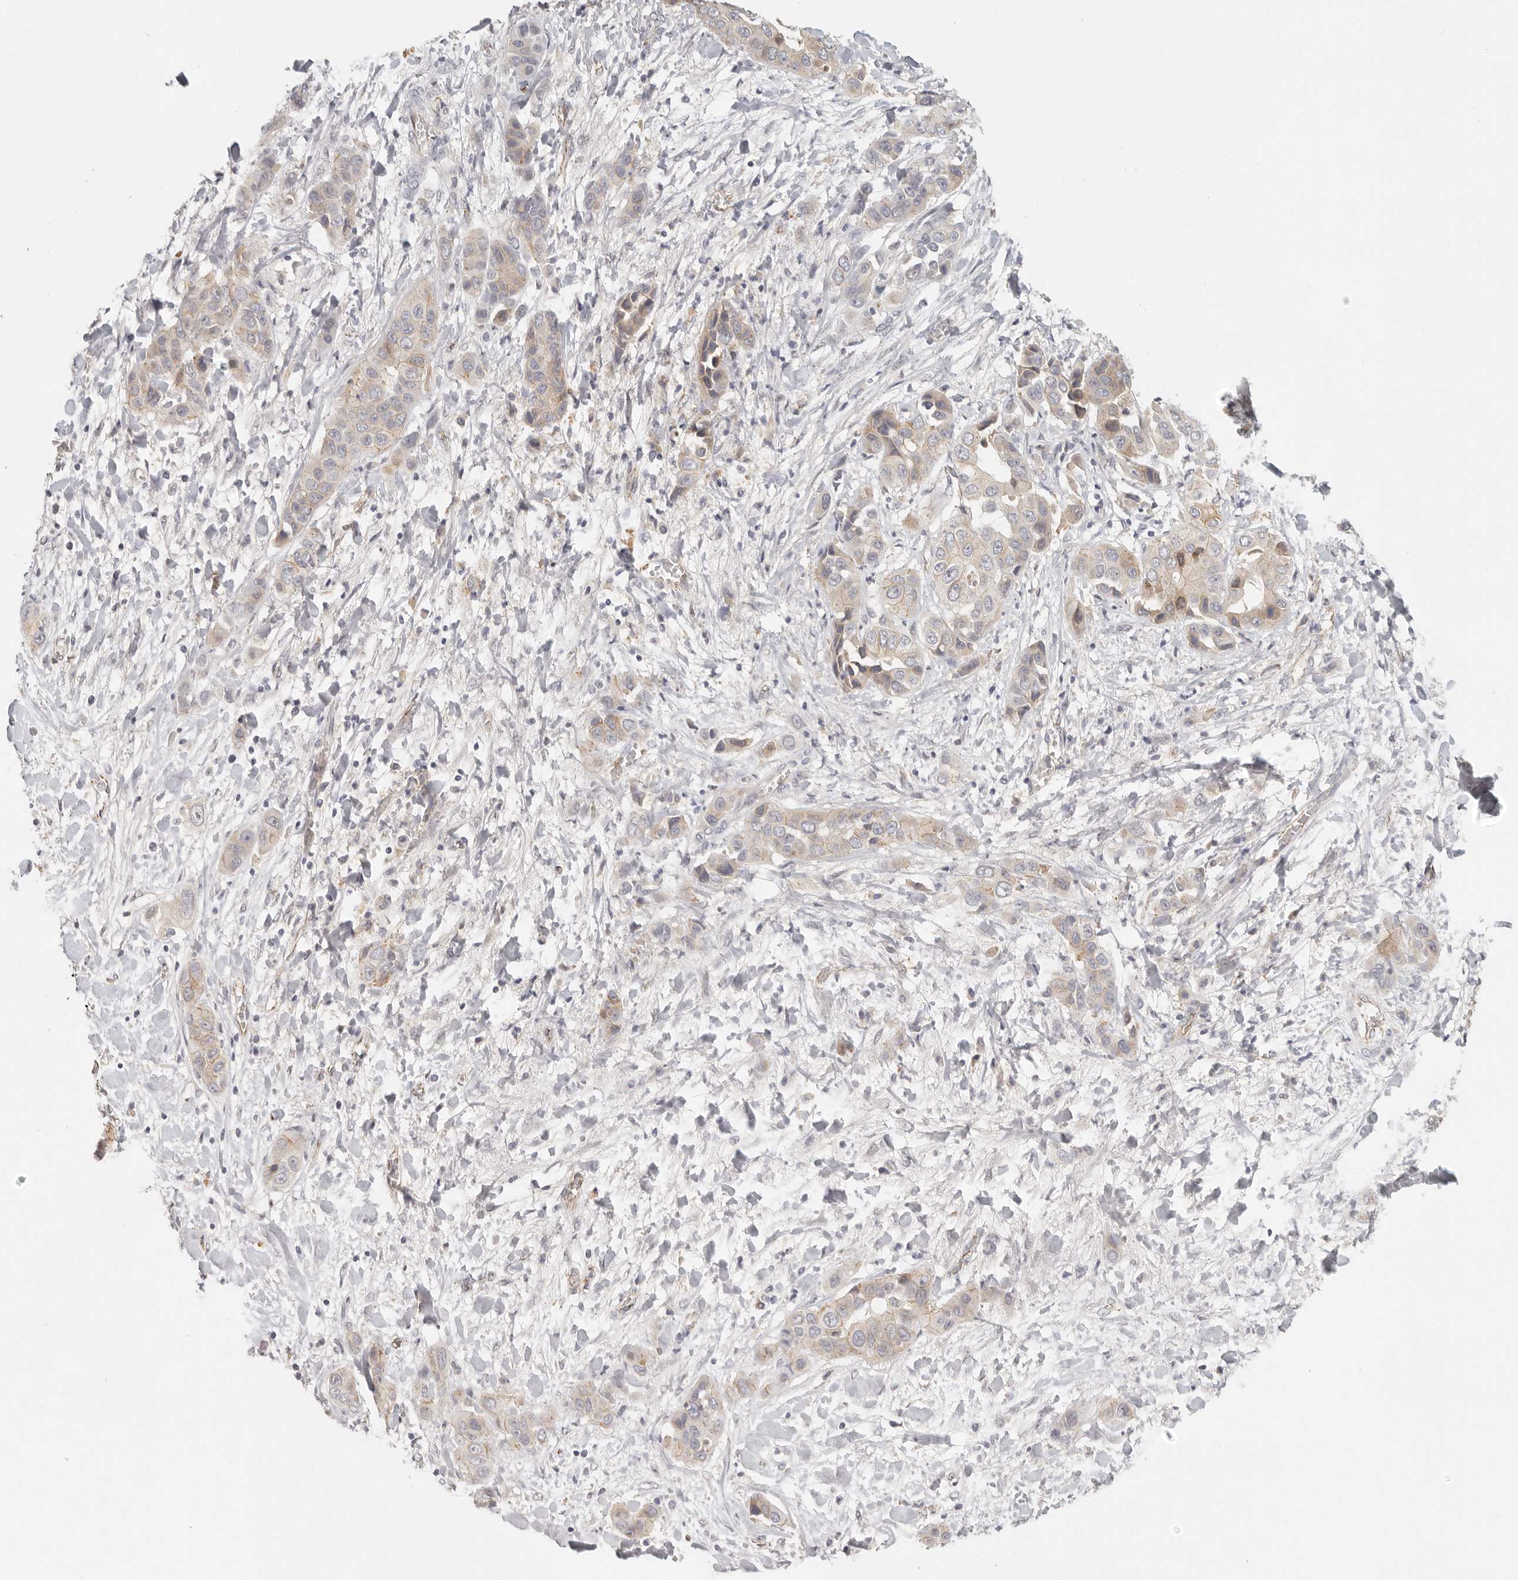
{"staining": {"intensity": "weak", "quantity": "25%-75%", "location": "cytoplasmic/membranous"}, "tissue": "liver cancer", "cell_type": "Tumor cells", "image_type": "cancer", "snomed": [{"axis": "morphology", "description": "Cholangiocarcinoma"}, {"axis": "topography", "description": "Liver"}], "caption": "The image displays immunohistochemical staining of liver cholangiocarcinoma. There is weak cytoplasmic/membranous staining is seen in about 25%-75% of tumor cells. The protein of interest is shown in brown color, while the nuclei are stained blue.", "gene": "ANXA9", "patient": {"sex": "female", "age": 52}}